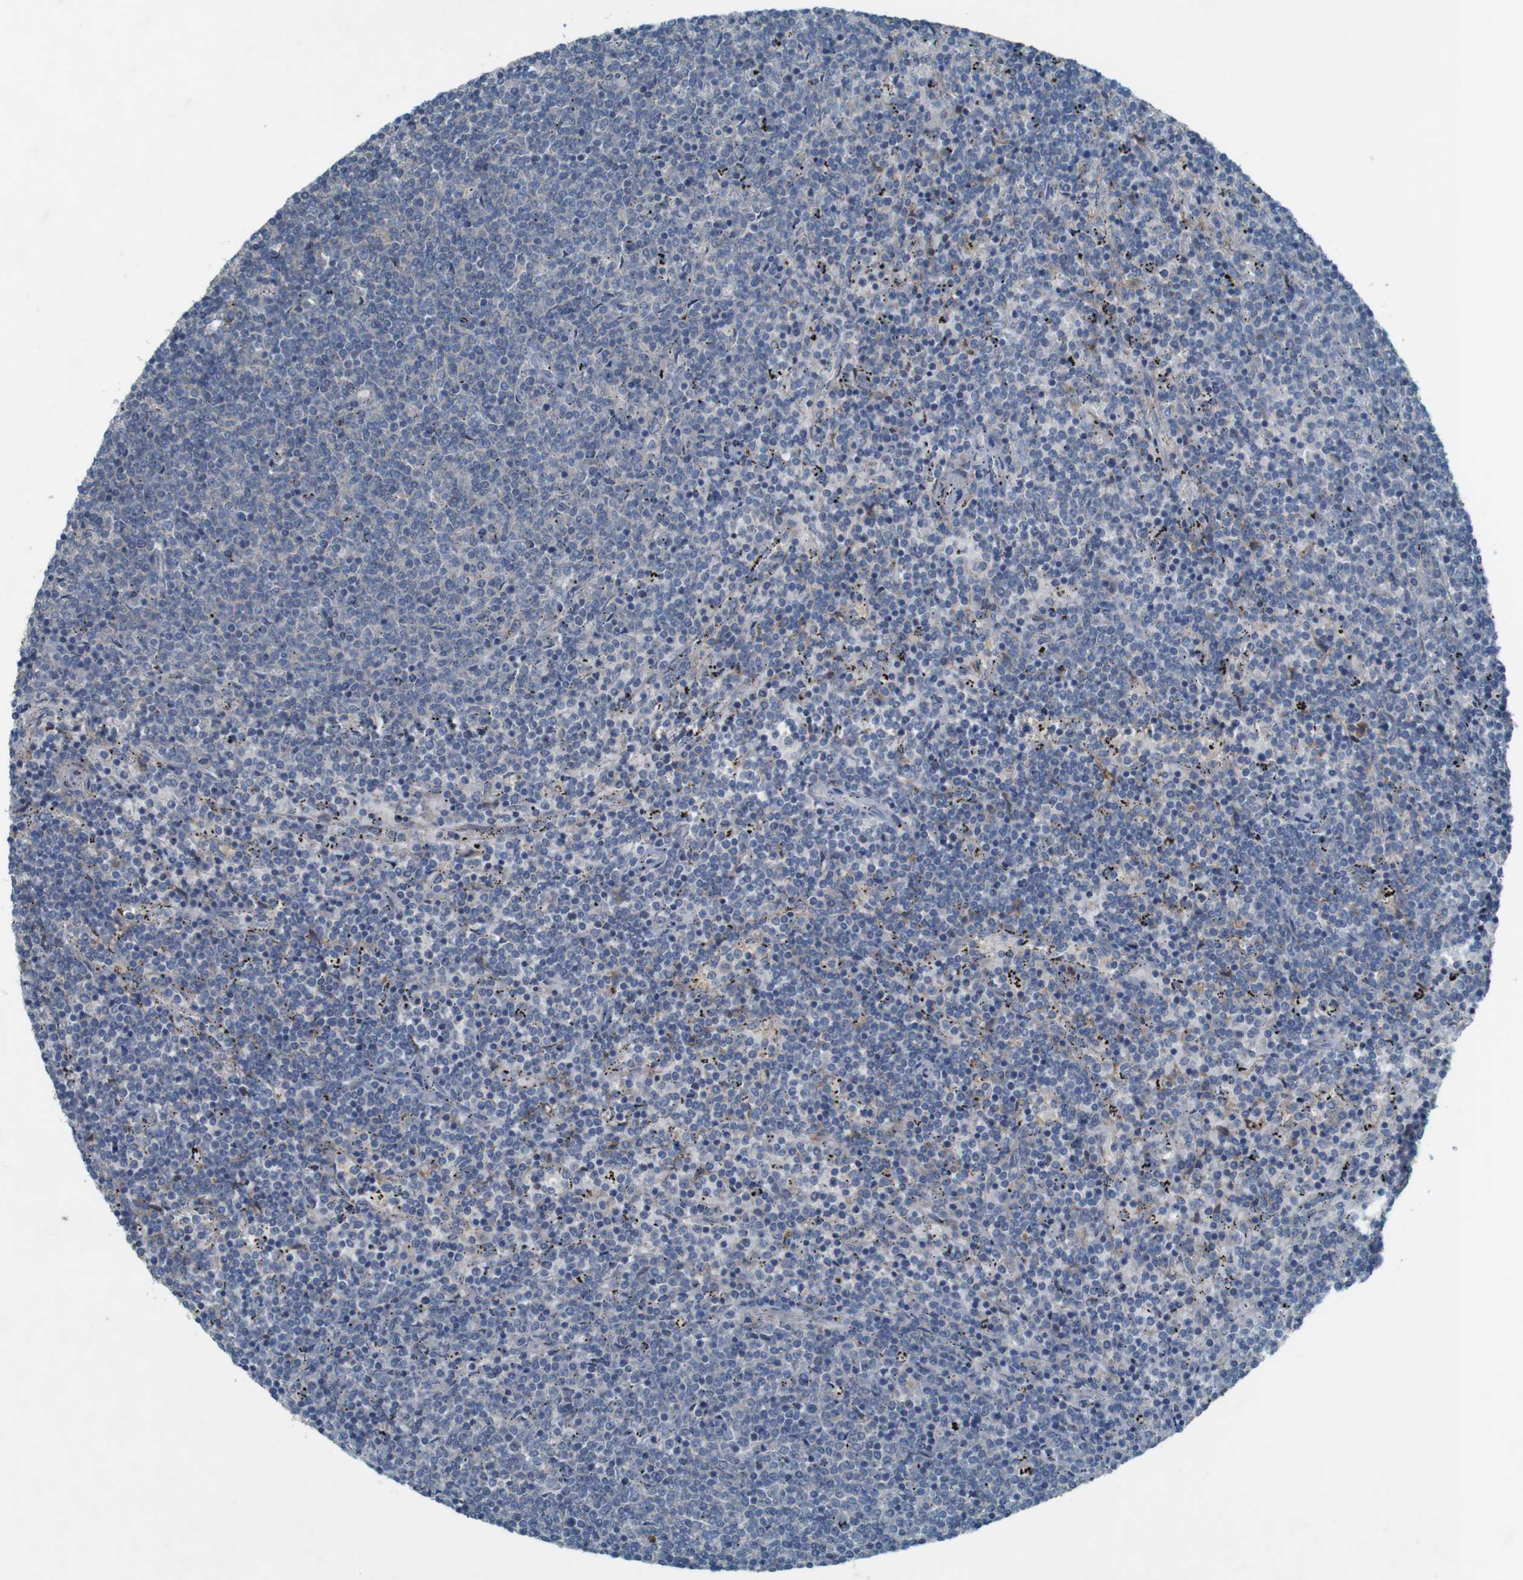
{"staining": {"intensity": "weak", "quantity": "<25%", "location": "cytoplasmic/membranous"}, "tissue": "lymphoma", "cell_type": "Tumor cells", "image_type": "cancer", "snomed": [{"axis": "morphology", "description": "Malignant lymphoma, non-Hodgkin's type, Low grade"}, {"axis": "topography", "description": "Spleen"}], "caption": "Tumor cells are negative for brown protein staining in malignant lymphoma, non-Hodgkin's type (low-grade).", "gene": "MOGAT3", "patient": {"sex": "female", "age": 50}}